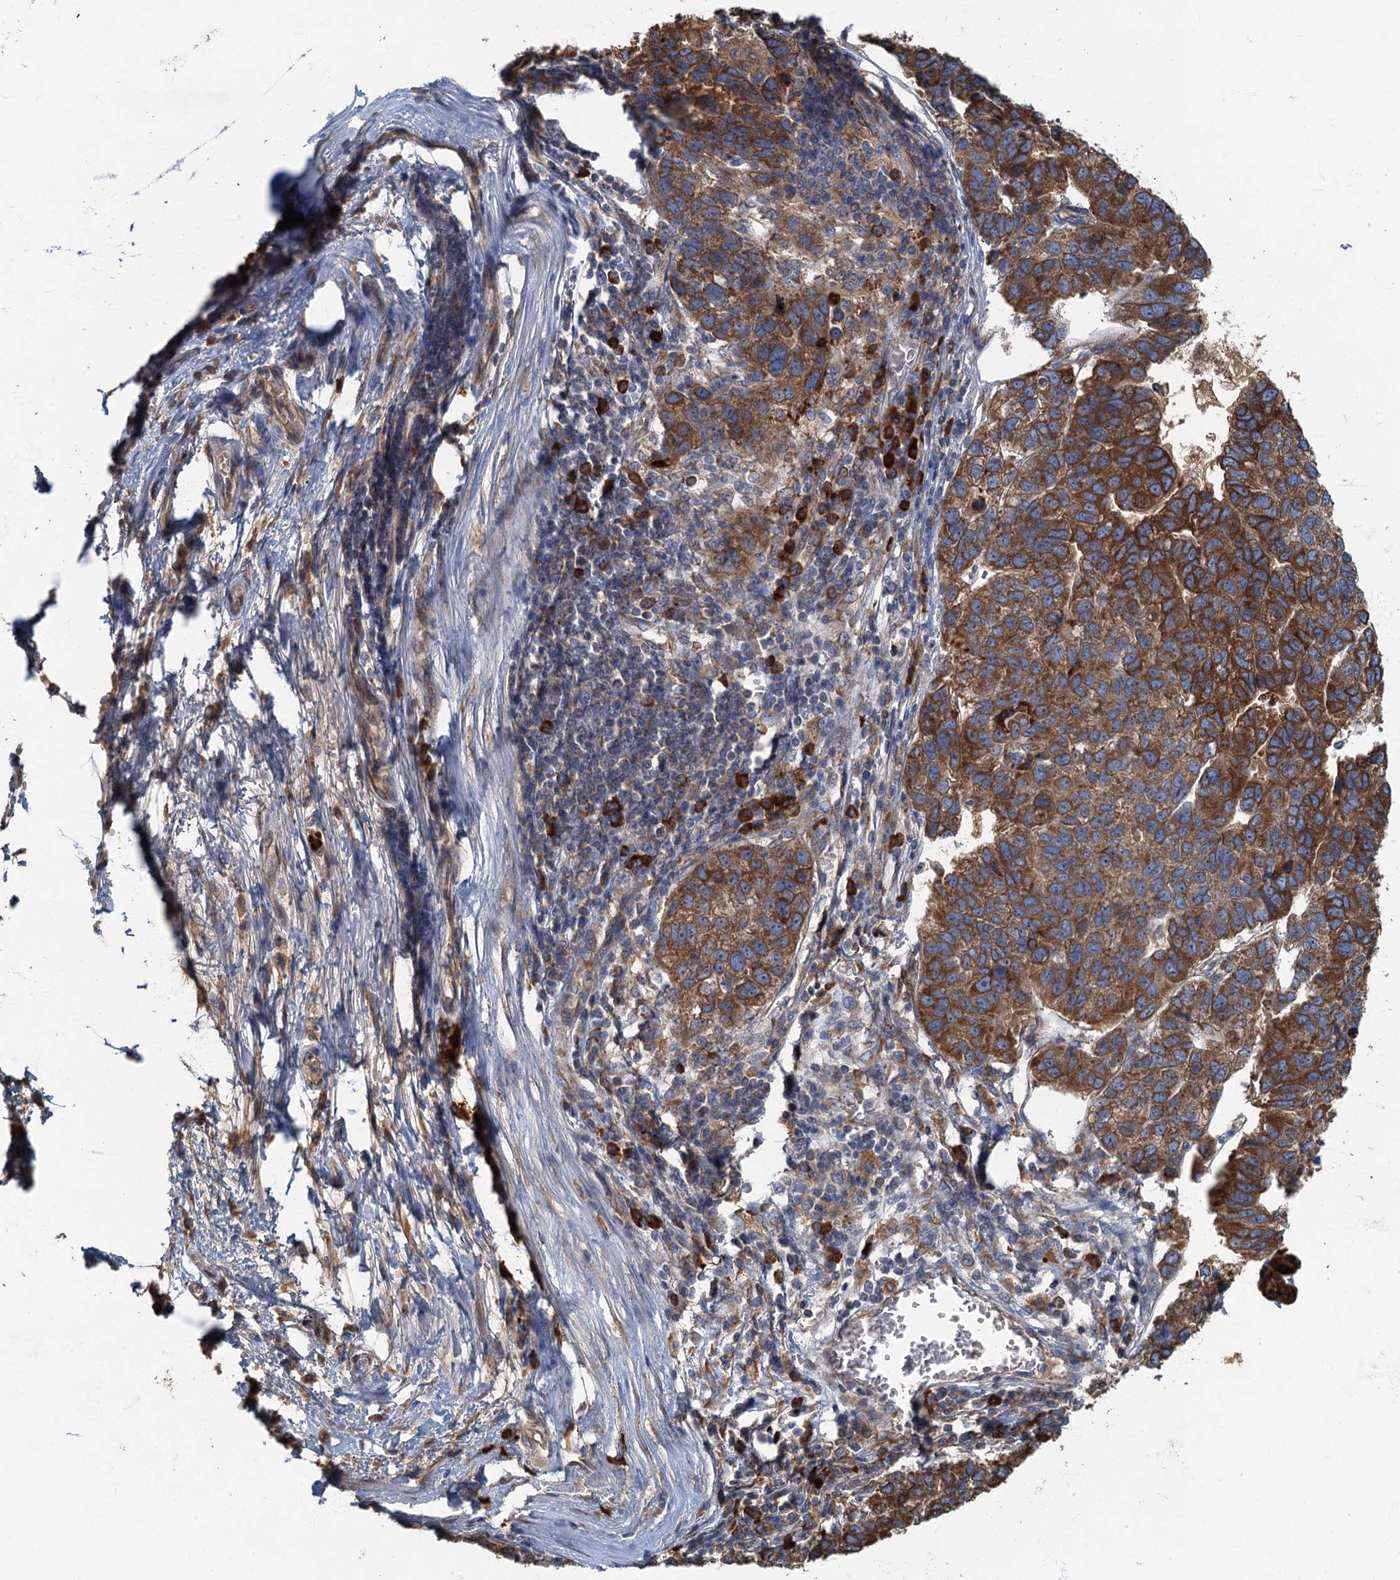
{"staining": {"intensity": "strong", "quantity": ">75%", "location": "cytoplasmic/membranous"}, "tissue": "pancreatic cancer", "cell_type": "Tumor cells", "image_type": "cancer", "snomed": [{"axis": "morphology", "description": "Adenocarcinoma, NOS"}, {"axis": "topography", "description": "Pancreas"}], "caption": "Approximately >75% of tumor cells in pancreatic cancer exhibit strong cytoplasmic/membranous protein staining as visualized by brown immunohistochemical staining.", "gene": "SPDYC", "patient": {"sex": "female", "age": 61}}